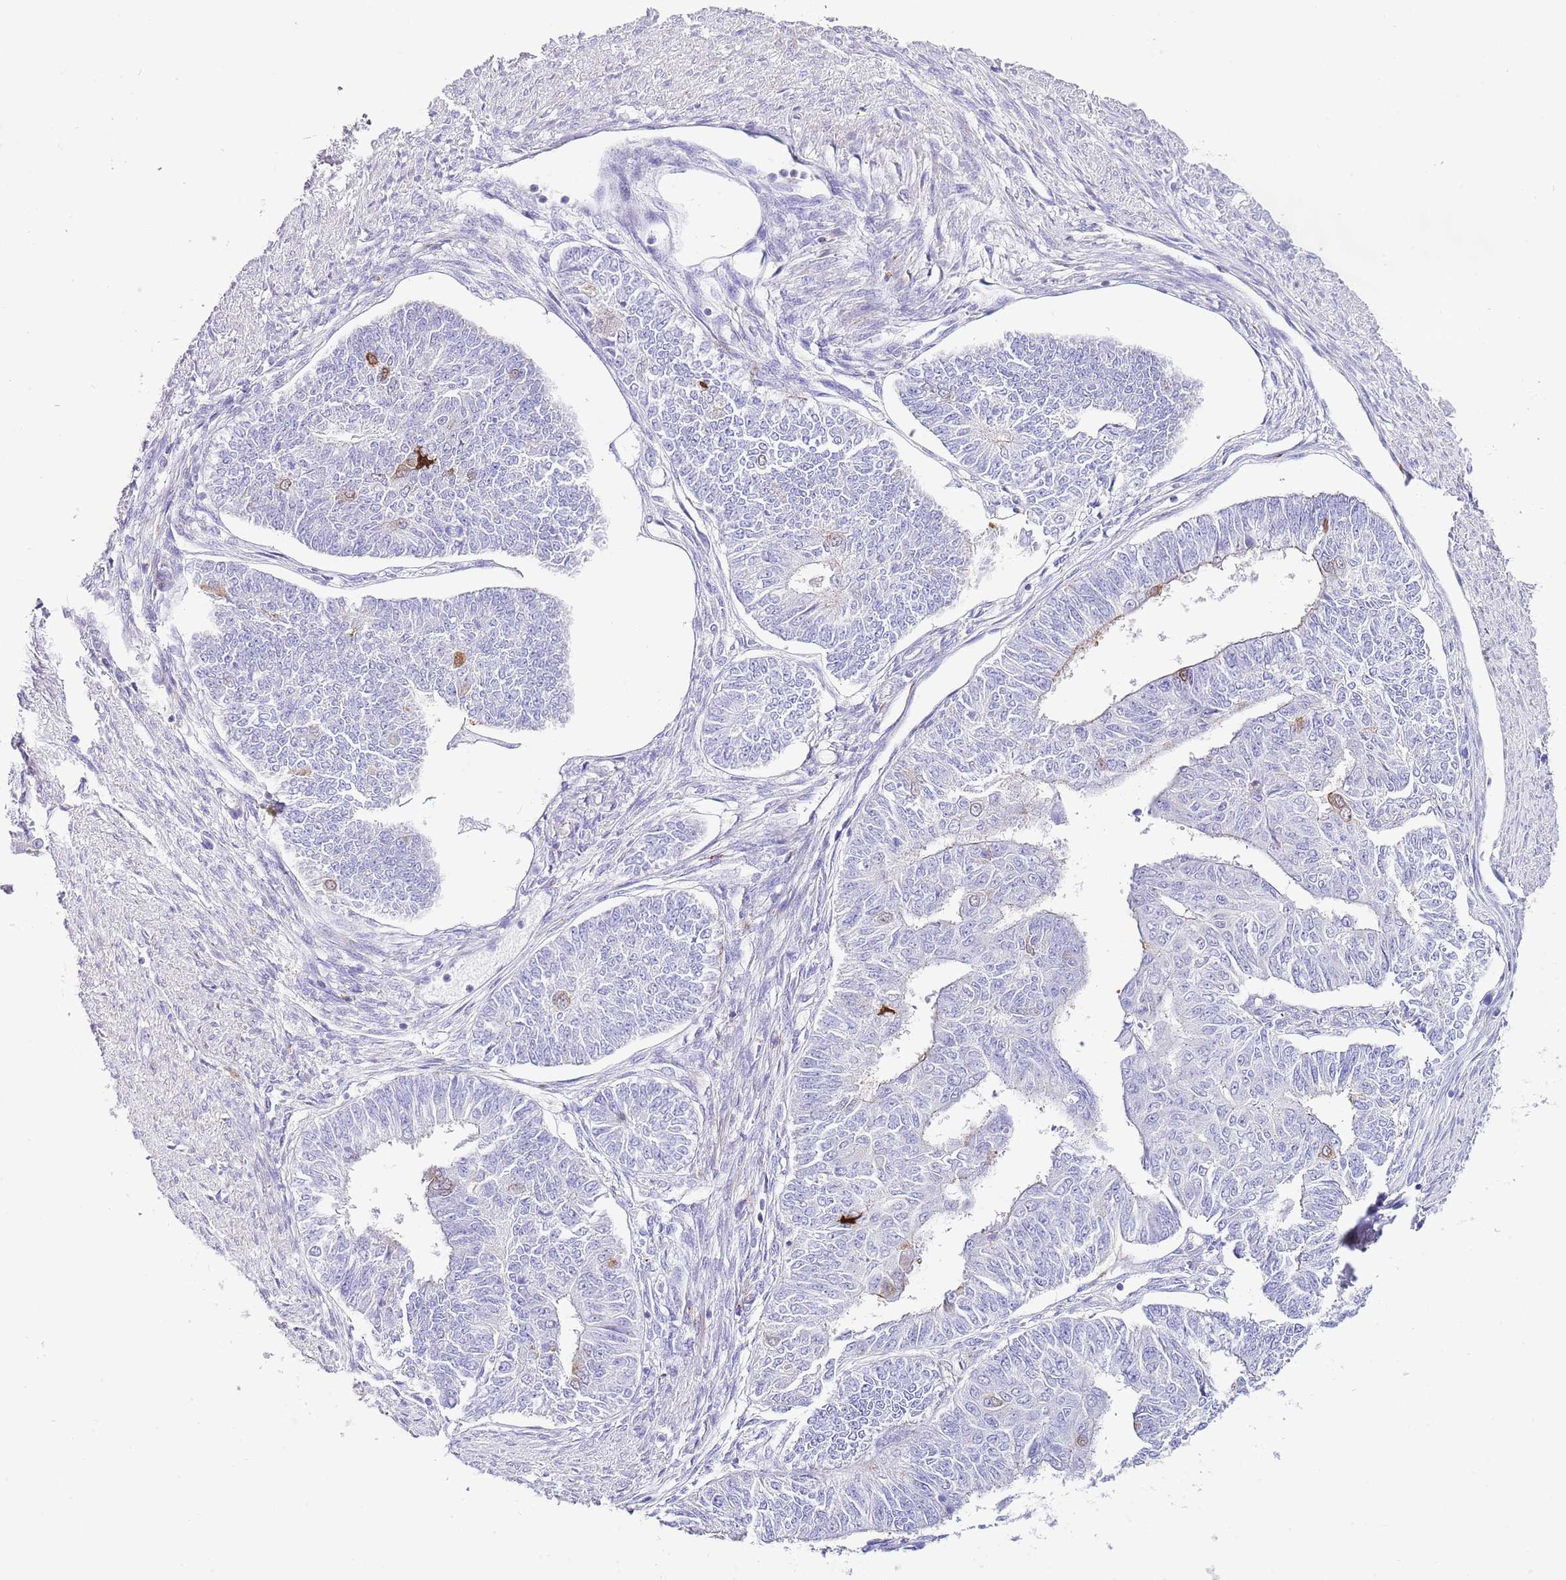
{"staining": {"intensity": "strong", "quantity": "<25%", "location": "cytoplasmic/membranous,nuclear"}, "tissue": "endometrial cancer", "cell_type": "Tumor cells", "image_type": "cancer", "snomed": [{"axis": "morphology", "description": "Adenocarcinoma, NOS"}, {"axis": "topography", "description": "Endometrium"}], "caption": "There is medium levels of strong cytoplasmic/membranous and nuclear expression in tumor cells of adenocarcinoma (endometrial), as demonstrated by immunohistochemical staining (brown color).", "gene": "ALDH3A1", "patient": {"sex": "female", "age": 32}}